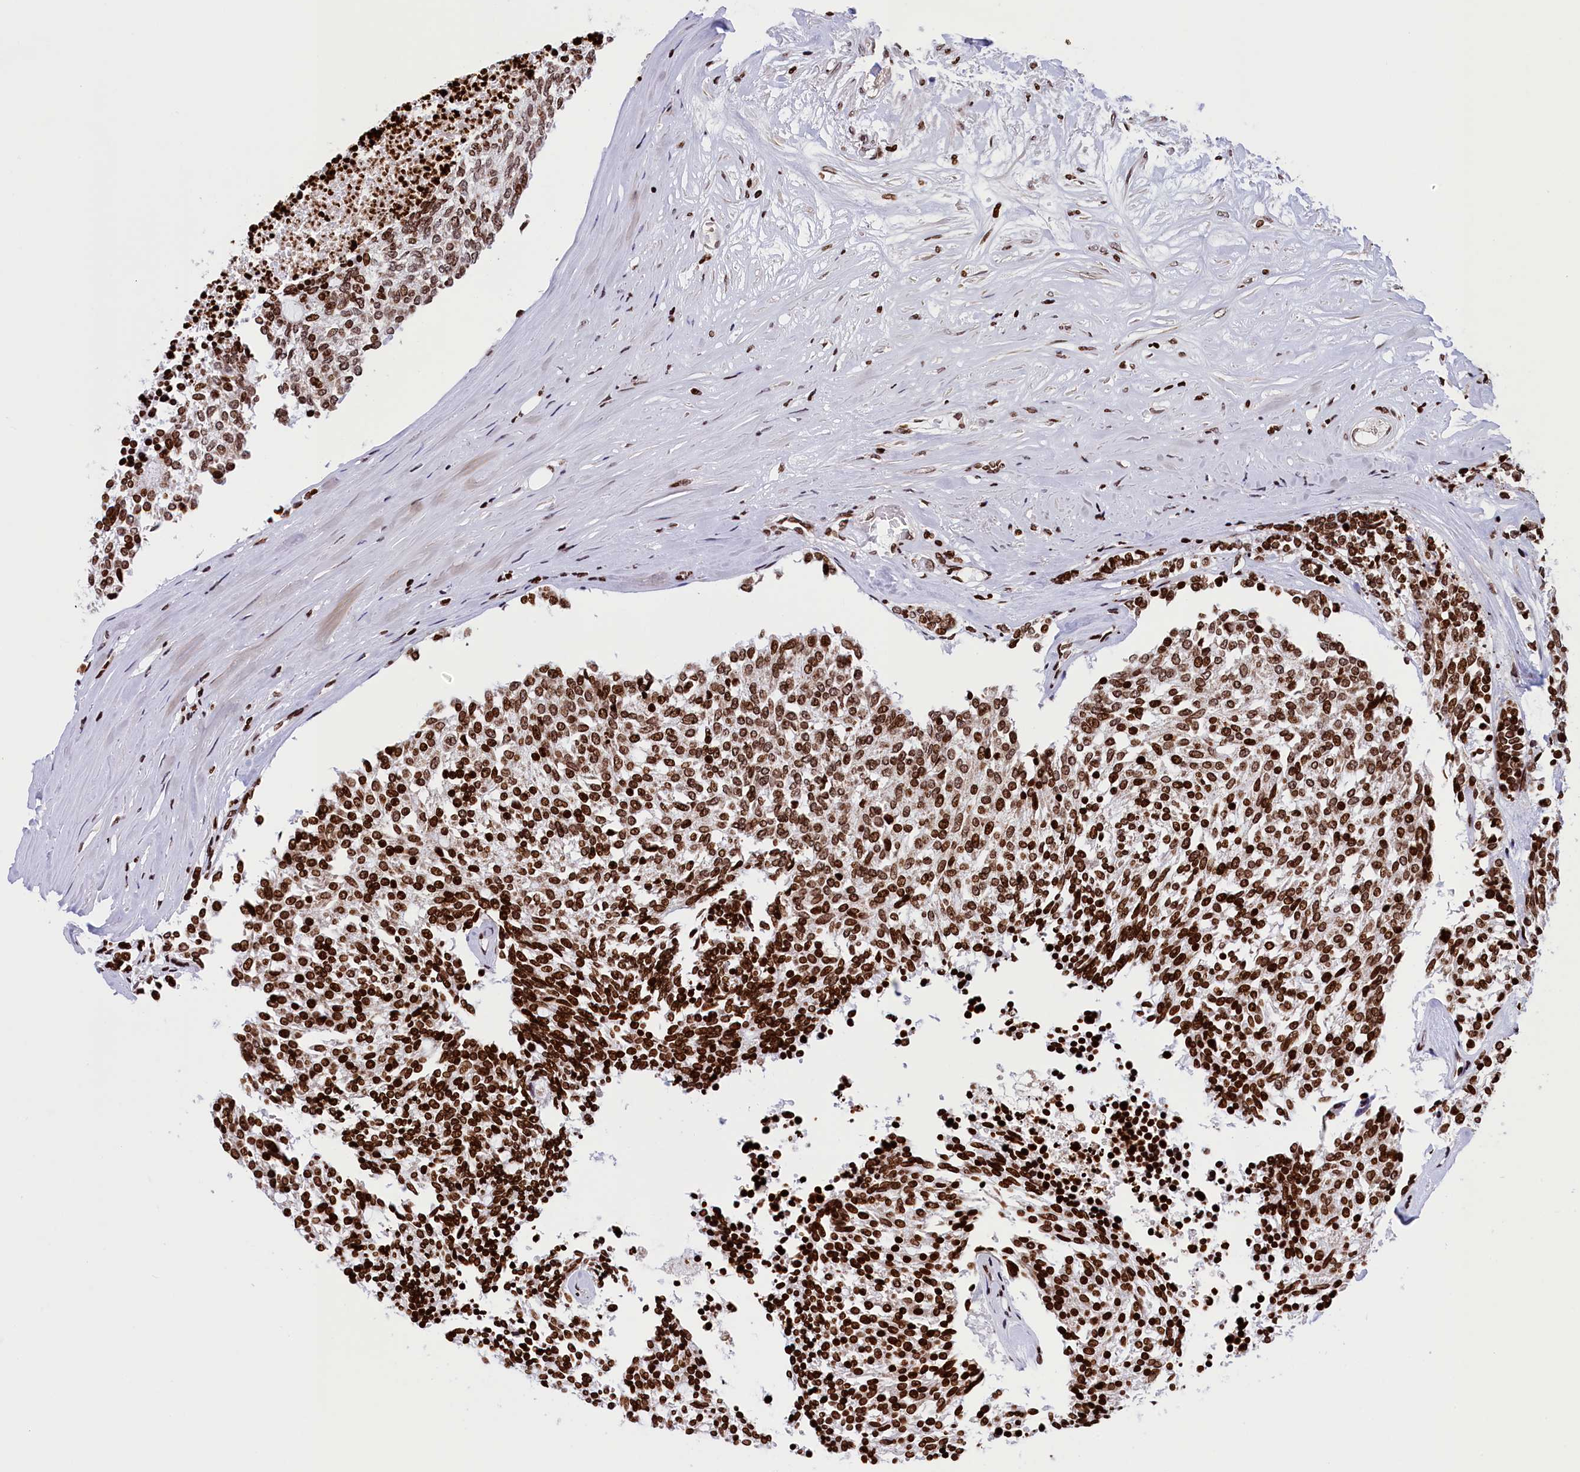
{"staining": {"intensity": "strong", "quantity": ">75%", "location": "nuclear"}, "tissue": "carcinoid", "cell_type": "Tumor cells", "image_type": "cancer", "snomed": [{"axis": "morphology", "description": "Carcinoid, malignant, NOS"}, {"axis": "topography", "description": "Pancreas"}], "caption": "A histopathology image of human carcinoid stained for a protein exhibits strong nuclear brown staining in tumor cells.", "gene": "TIMM29", "patient": {"sex": "female", "age": 54}}